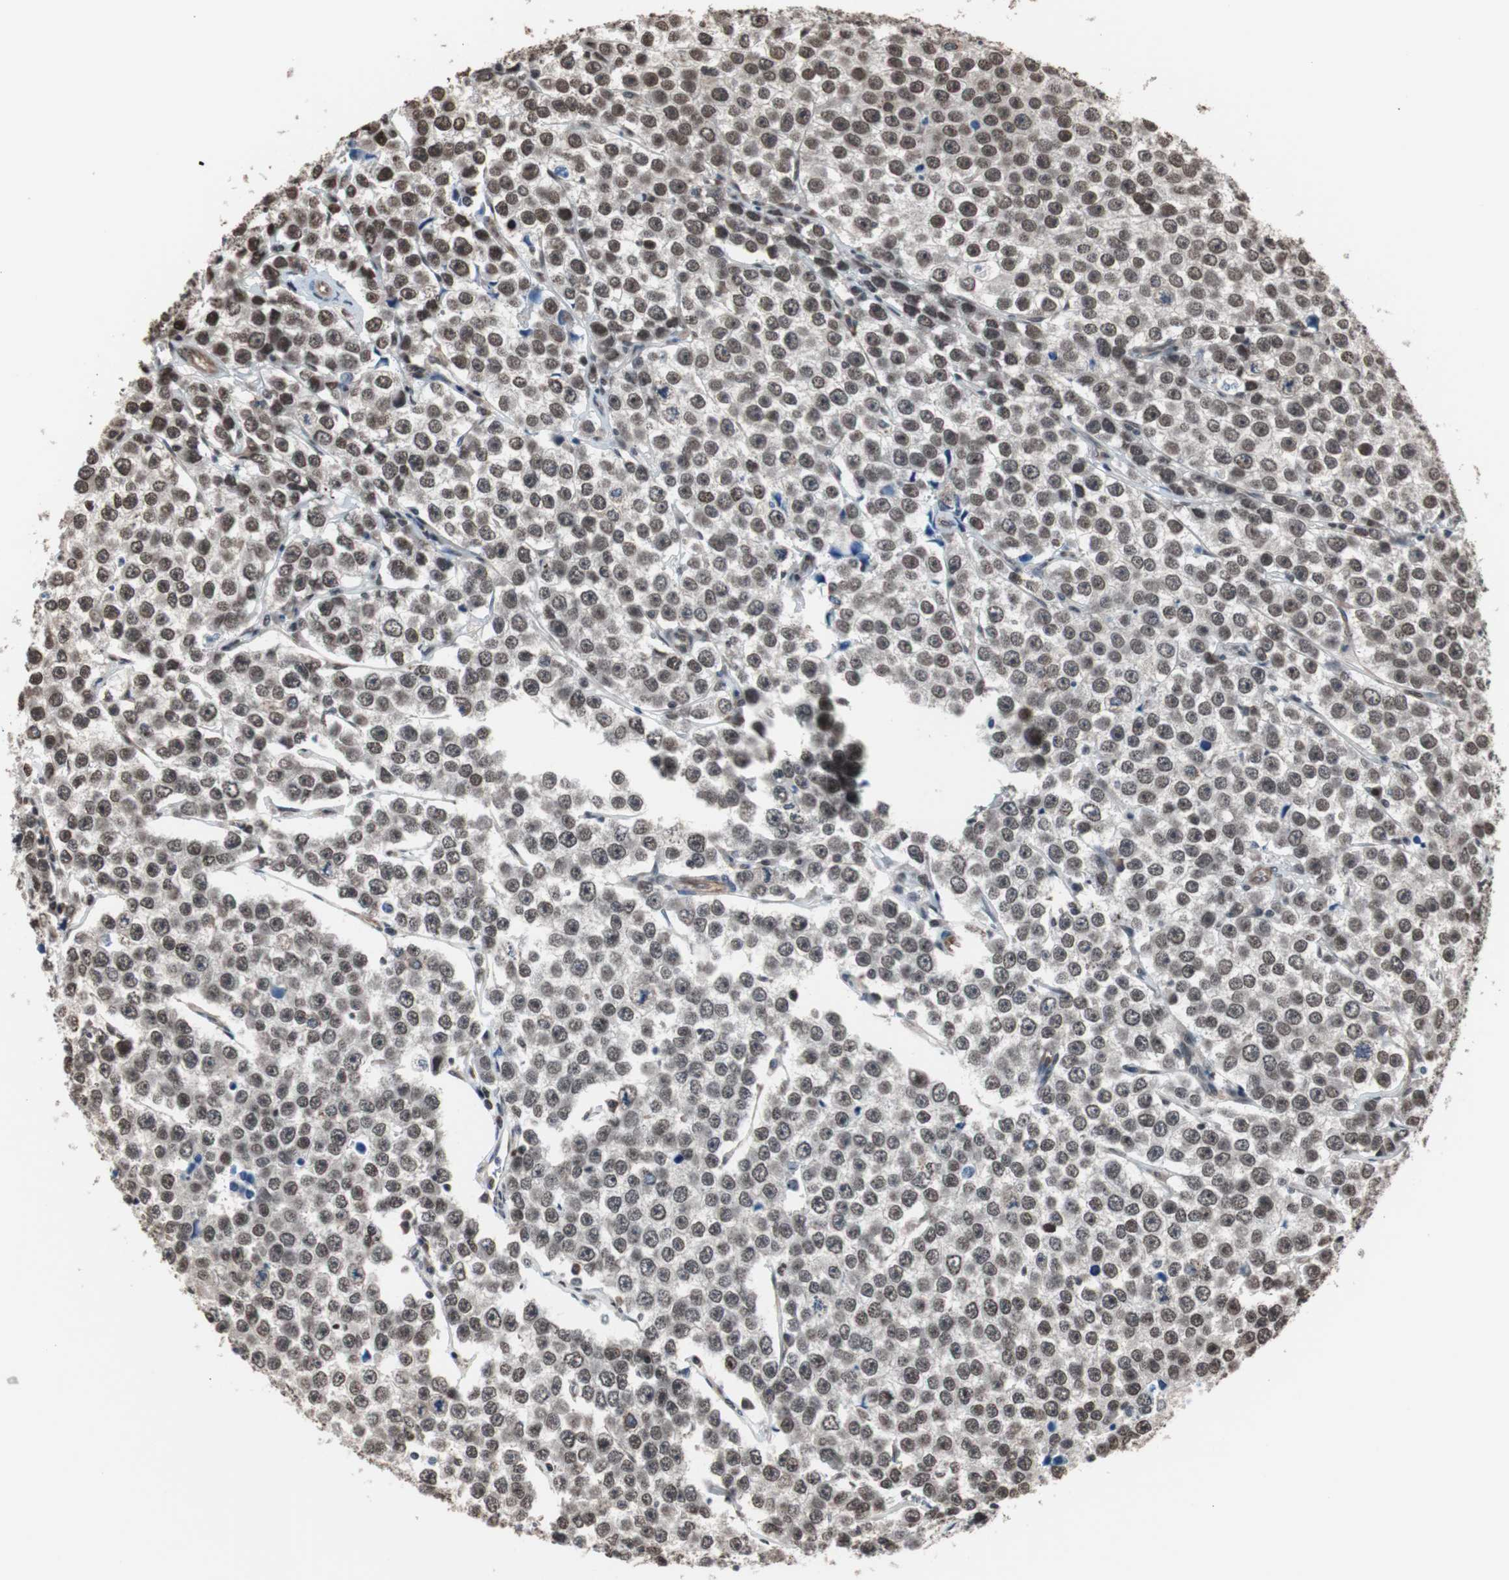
{"staining": {"intensity": "weak", "quantity": "25%-75%", "location": "nuclear"}, "tissue": "testis cancer", "cell_type": "Tumor cells", "image_type": "cancer", "snomed": [{"axis": "morphology", "description": "Seminoma, NOS"}, {"axis": "morphology", "description": "Carcinoma, Embryonal, NOS"}, {"axis": "topography", "description": "Testis"}], "caption": "The micrograph demonstrates a brown stain indicating the presence of a protein in the nuclear of tumor cells in testis cancer (seminoma).", "gene": "POGZ", "patient": {"sex": "male", "age": 52}}